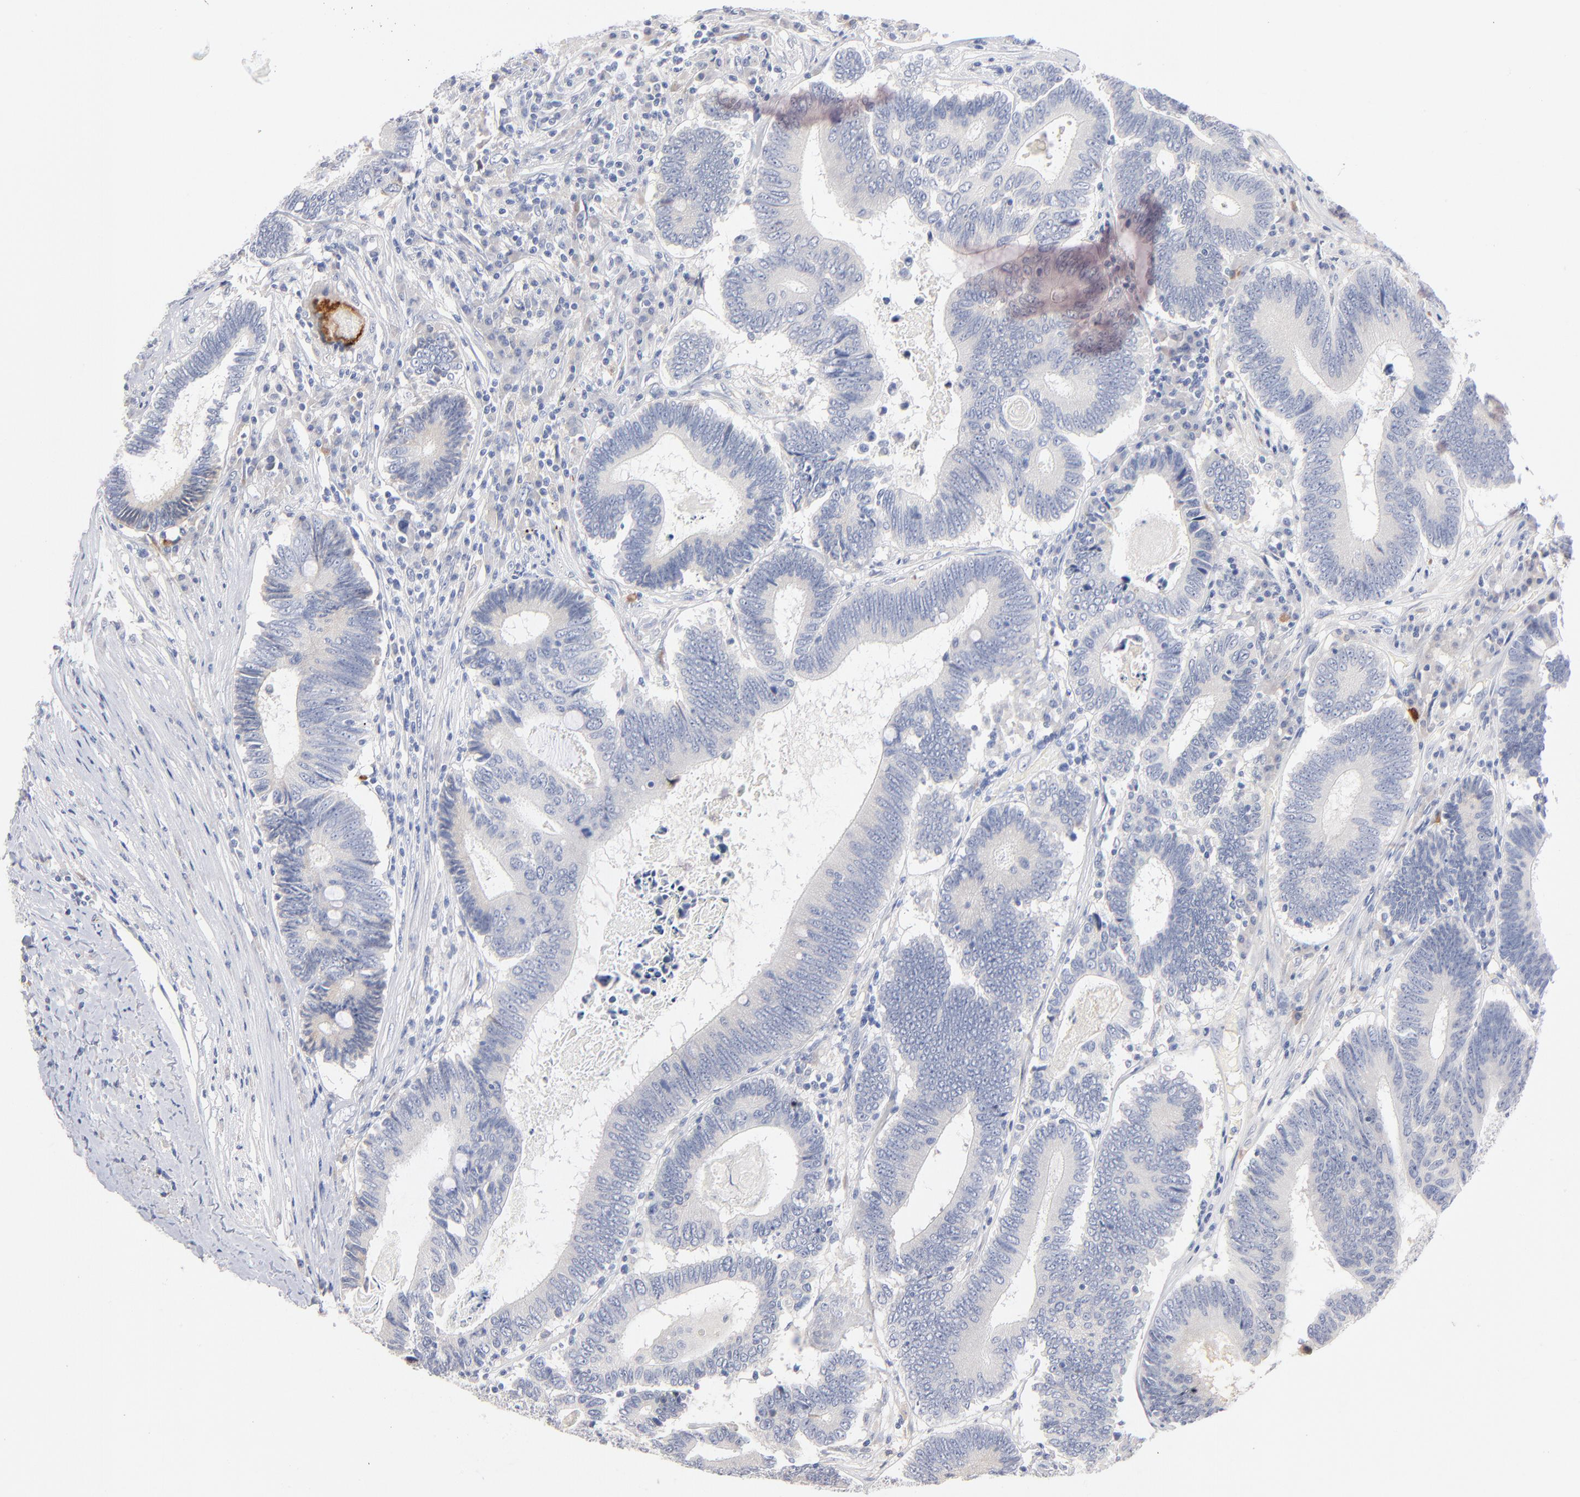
{"staining": {"intensity": "negative", "quantity": "none", "location": "none"}, "tissue": "colorectal cancer", "cell_type": "Tumor cells", "image_type": "cancer", "snomed": [{"axis": "morphology", "description": "Adenocarcinoma, NOS"}, {"axis": "topography", "description": "Colon"}], "caption": "An image of human colorectal cancer (adenocarcinoma) is negative for staining in tumor cells. (DAB (3,3'-diaminobenzidine) immunohistochemistry visualized using brightfield microscopy, high magnification).", "gene": "F12", "patient": {"sex": "female", "age": 78}}